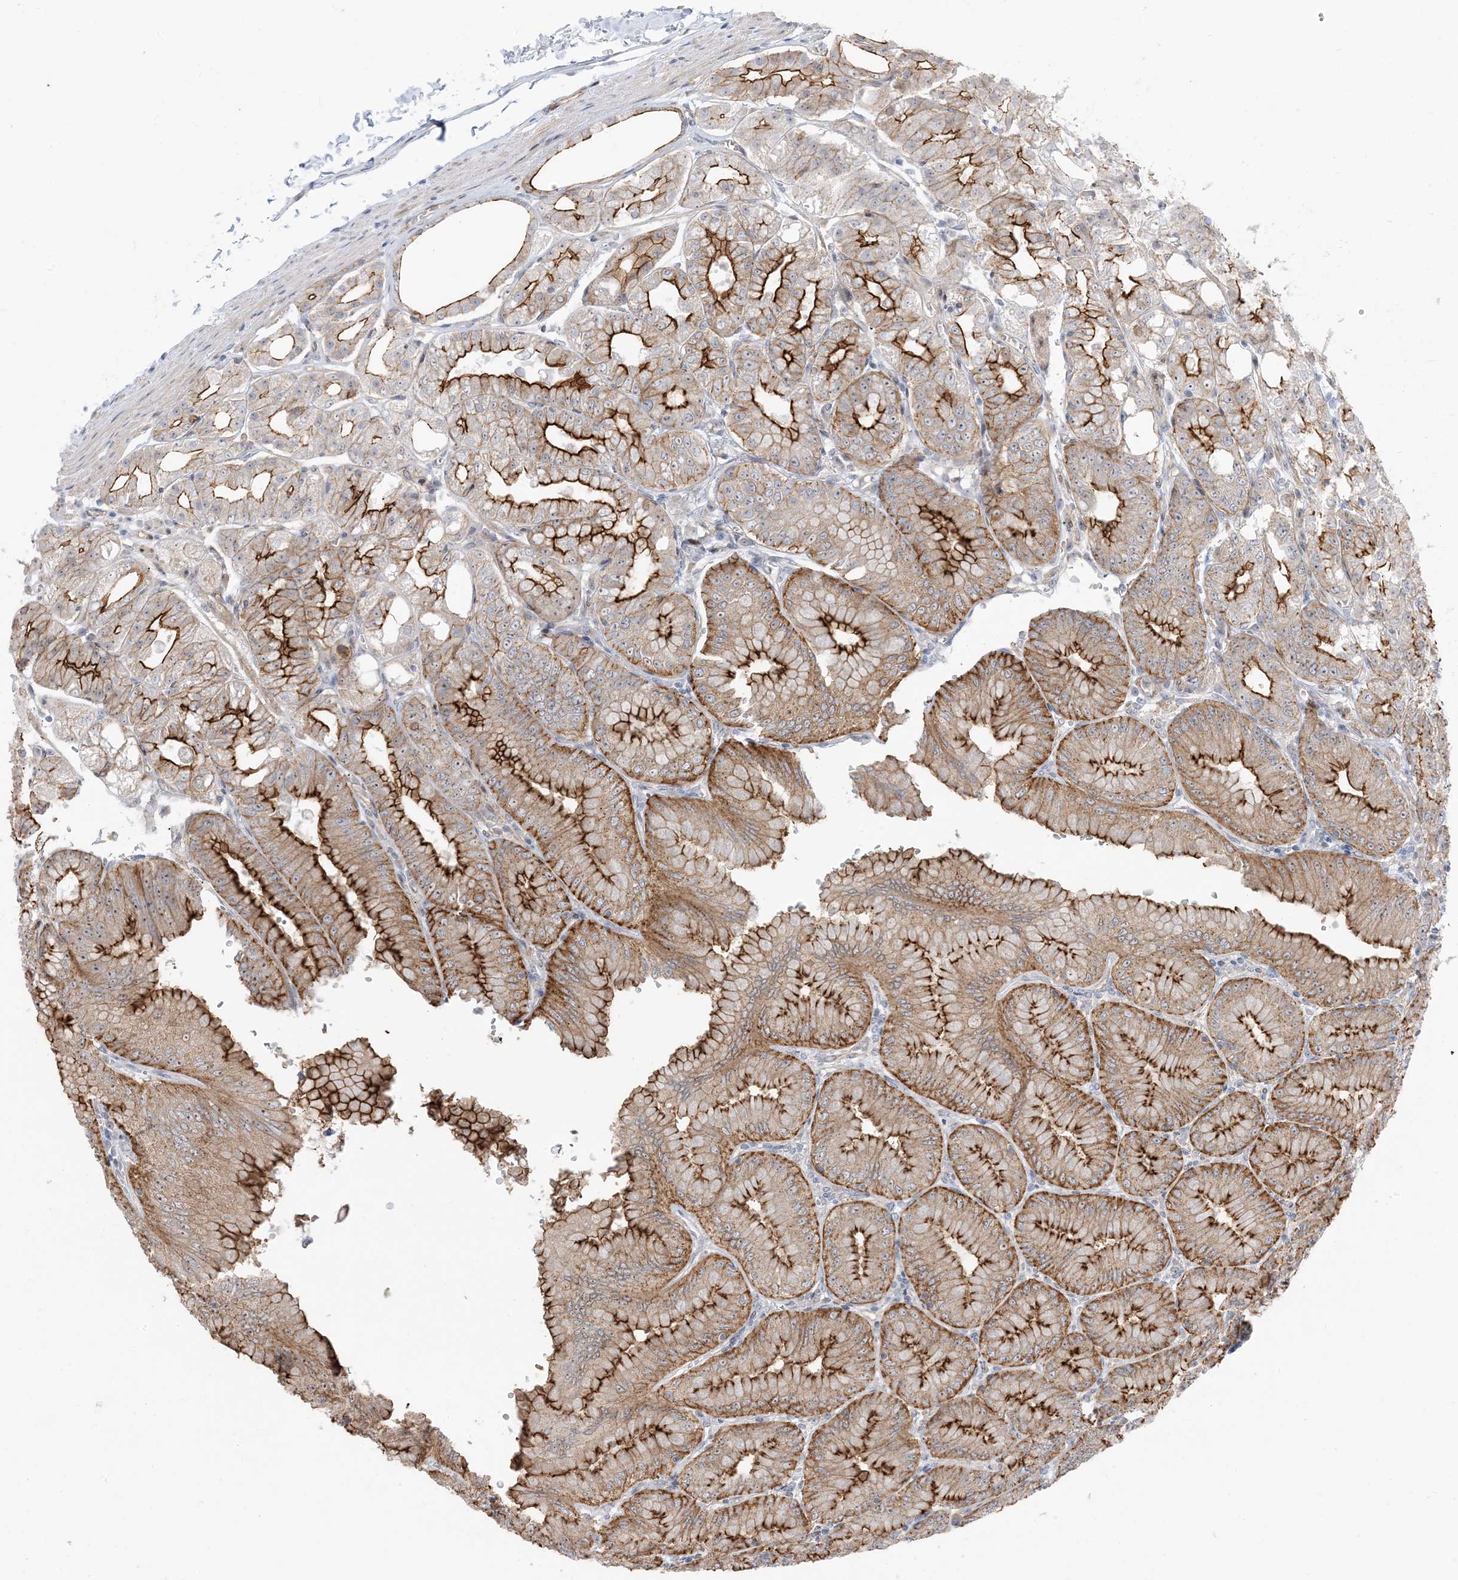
{"staining": {"intensity": "strong", "quantity": ">75%", "location": "cytoplasmic/membranous"}, "tissue": "stomach", "cell_type": "Glandular cells", "image_type": "normal", "snomed": [{"axis": "morphology", "description": "Normal tissue, NOS"}, {"axis": "topography", "description": "Stomach, lower"}], "caption": "IHC of normal stomach shows high levels of strong cytoplasmic/membranous positivity in about >75% of glandular cells.", "gene": "IL36B", "patient": {"sex": "male", "age": 71}}